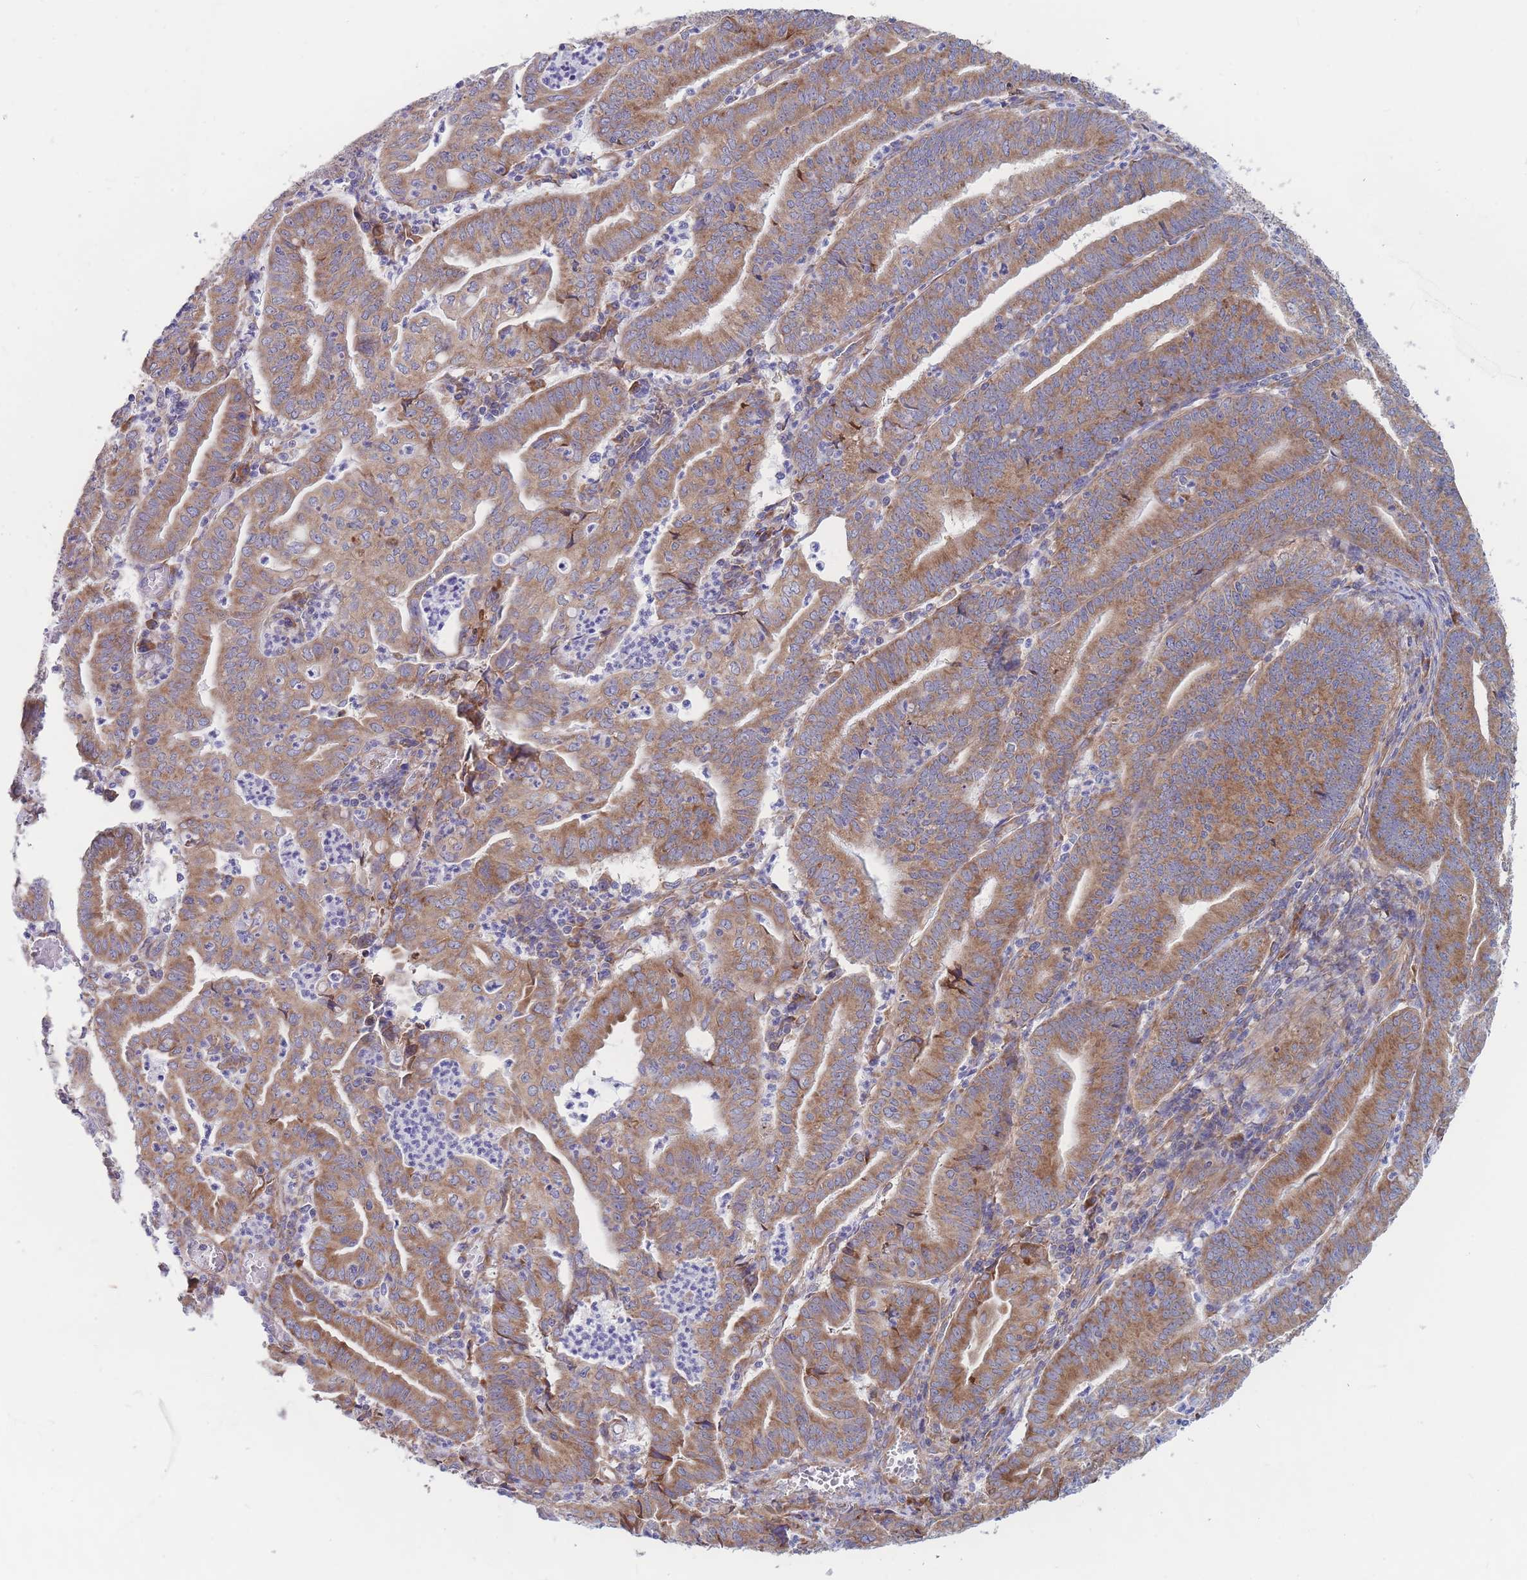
{"staining": {"intensity": "moderate", "quantity": ">75%", "location": "cytoplasmic/membranous"}, "tissue": "endometrial cancer", "cell_type": "Tumor cells", "image_type": "cancer", "snomed": [{"axis": "morphology", "description": "Adenocarcinoma, NOS"}, {"axis": "topography", "description": "Endometrium"}], "caption": "Protein expression analysis of human endometrial adenocarcinoma reveals moderate cytoplasmic/membranous positivity in about >75% of tumor cells.", "gene": "RPL8", "patient": {"sex": "female", "age": 60}}